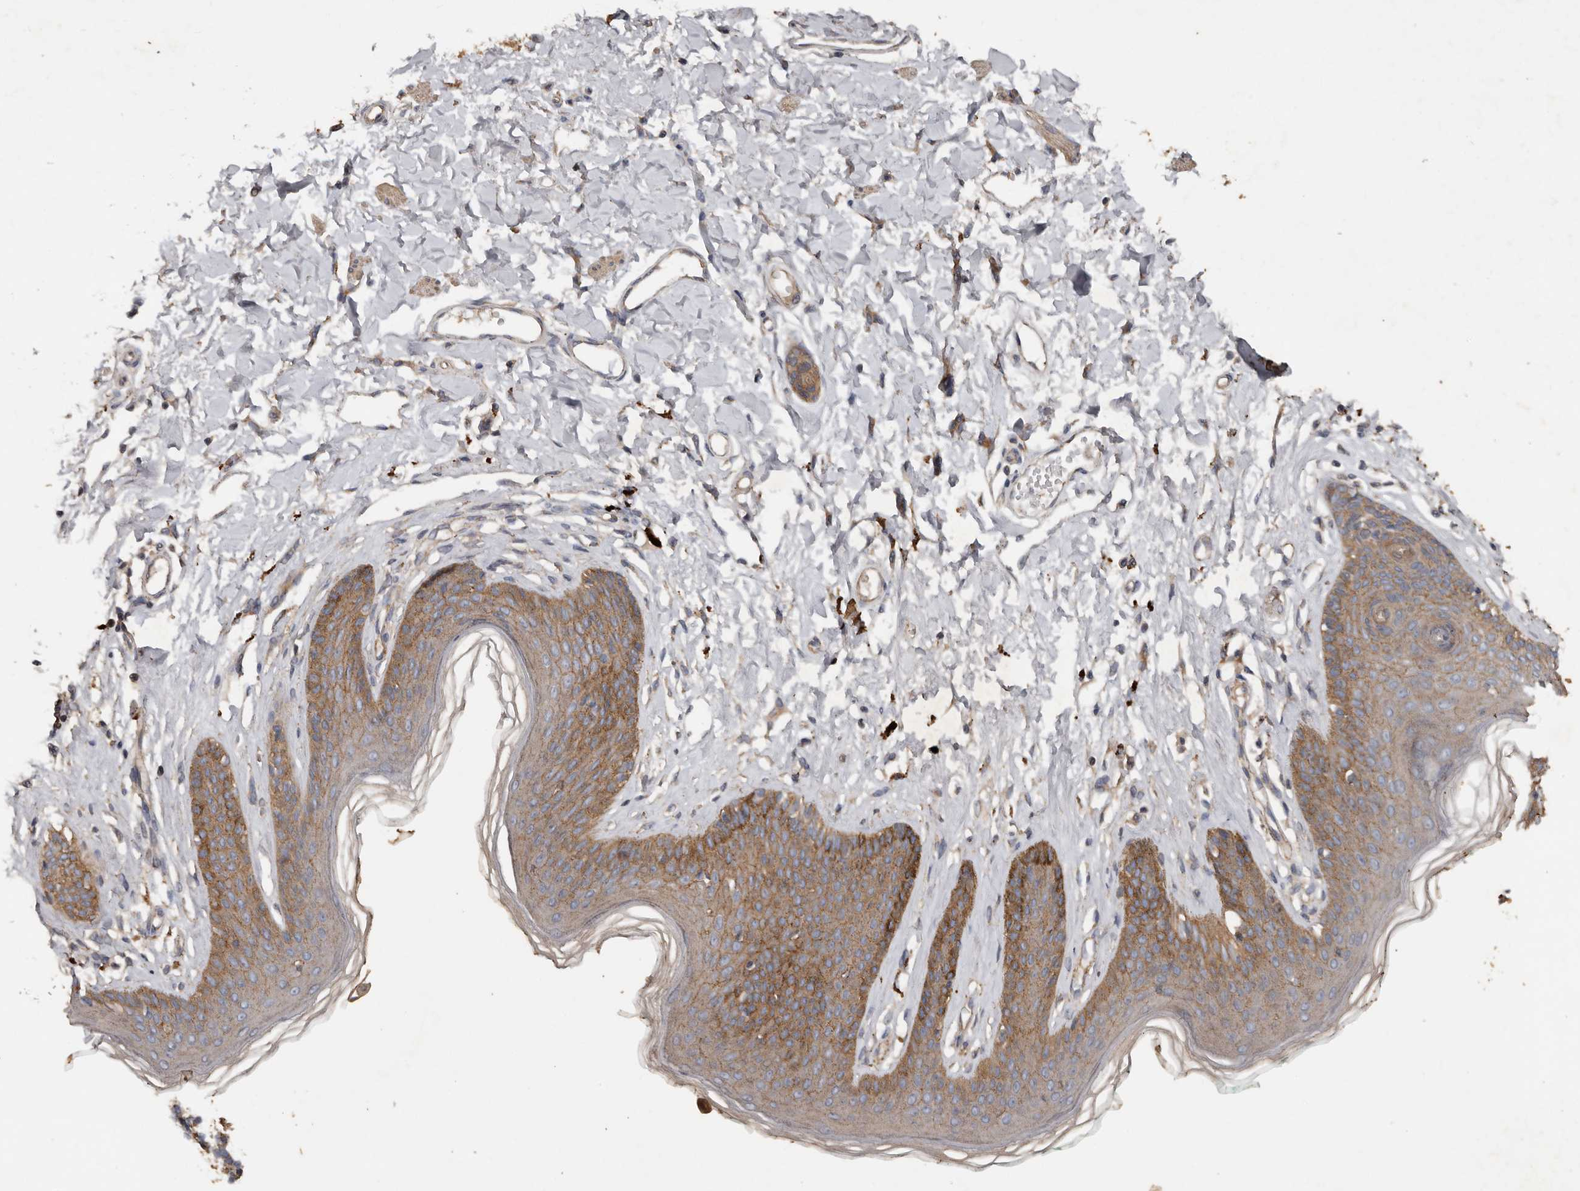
{"staining": {"intensity": "moderate", "quantity": "25%-75%", "location": "cytoplasmic/membranous"}, "tissue": "skin", "cell_type": "Epidermal cells", "image_type": "normal", "snomed": [{"axis": "morphology", "description": "Normal tissue, NOS"}, {"axis": "morphology", "description": "Squamous cell carcinoma, NOS"}, {"axis": "topography", "description": "Vulva"}], "caption": "Immunohistochemistry image of unremarkable human skin stained for a protein (brown), which reveals medium levels of moderate cytoplasmic/membranous staining in about 25%-75% of epidermal cells.", "gene": "HYAL4", "patient": {"sex": "female", "age": 85}}